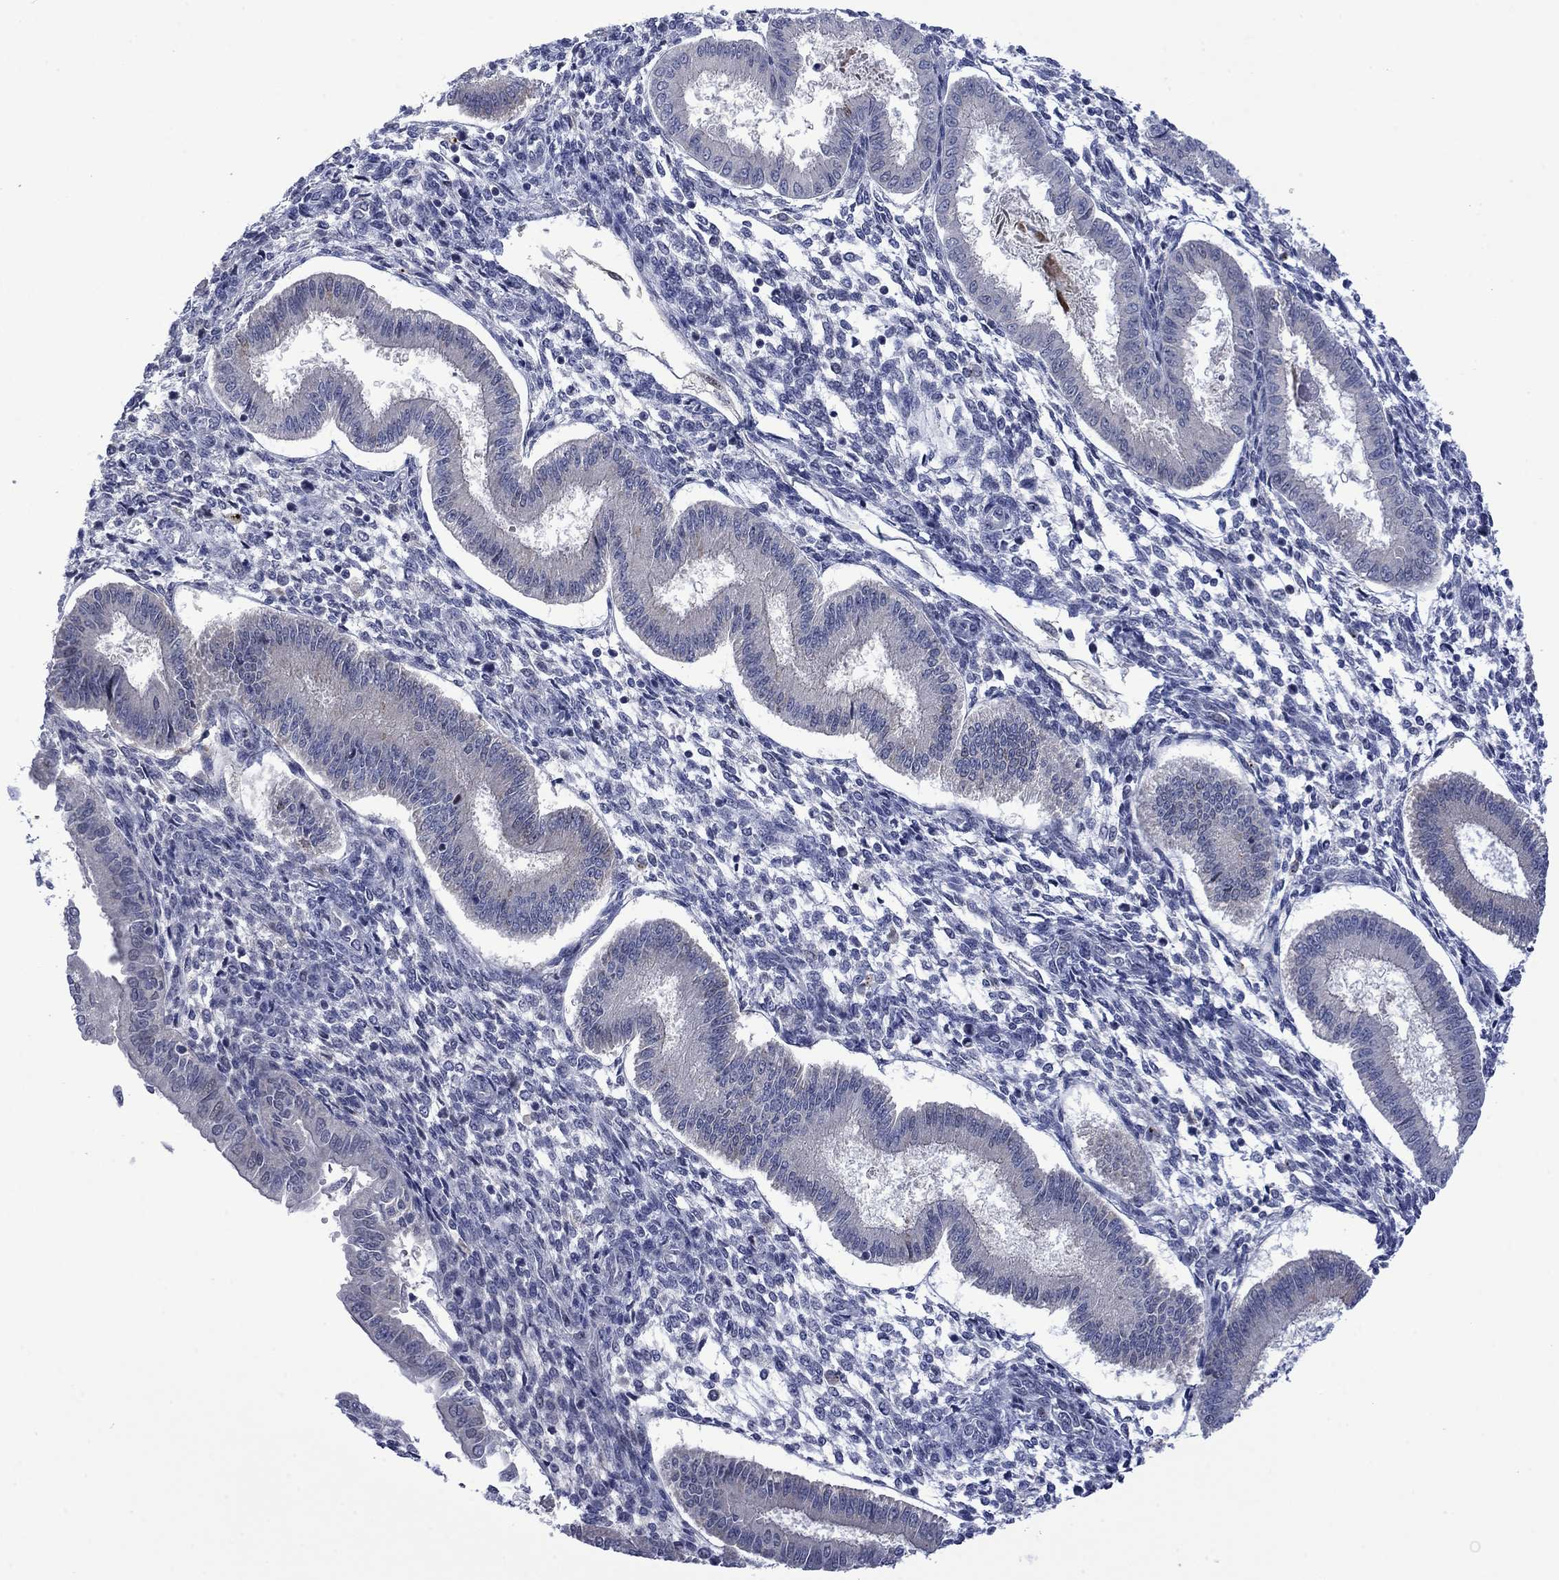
{"staining": {"intensity": "negative", "quantity": "none", "location": "none"}, "tissue": "endometrium", "cell_type": "Cells in endometrial stroma", "image_type": "normal", "snomed": [{"axis": "morphology", "description": "Normal tissue, NOS"}, {"axis": "topography", "description": "Endometrium"}], "caption": "High magnification brightfield microscopy of unremarkable endometrium stained with DAB (brown) and counterstained with hematoxylin (blue): cells in endometrial stroma show no significant expression.", "gene": "AGL", "patient": {"sex": "female", "age": 43}}